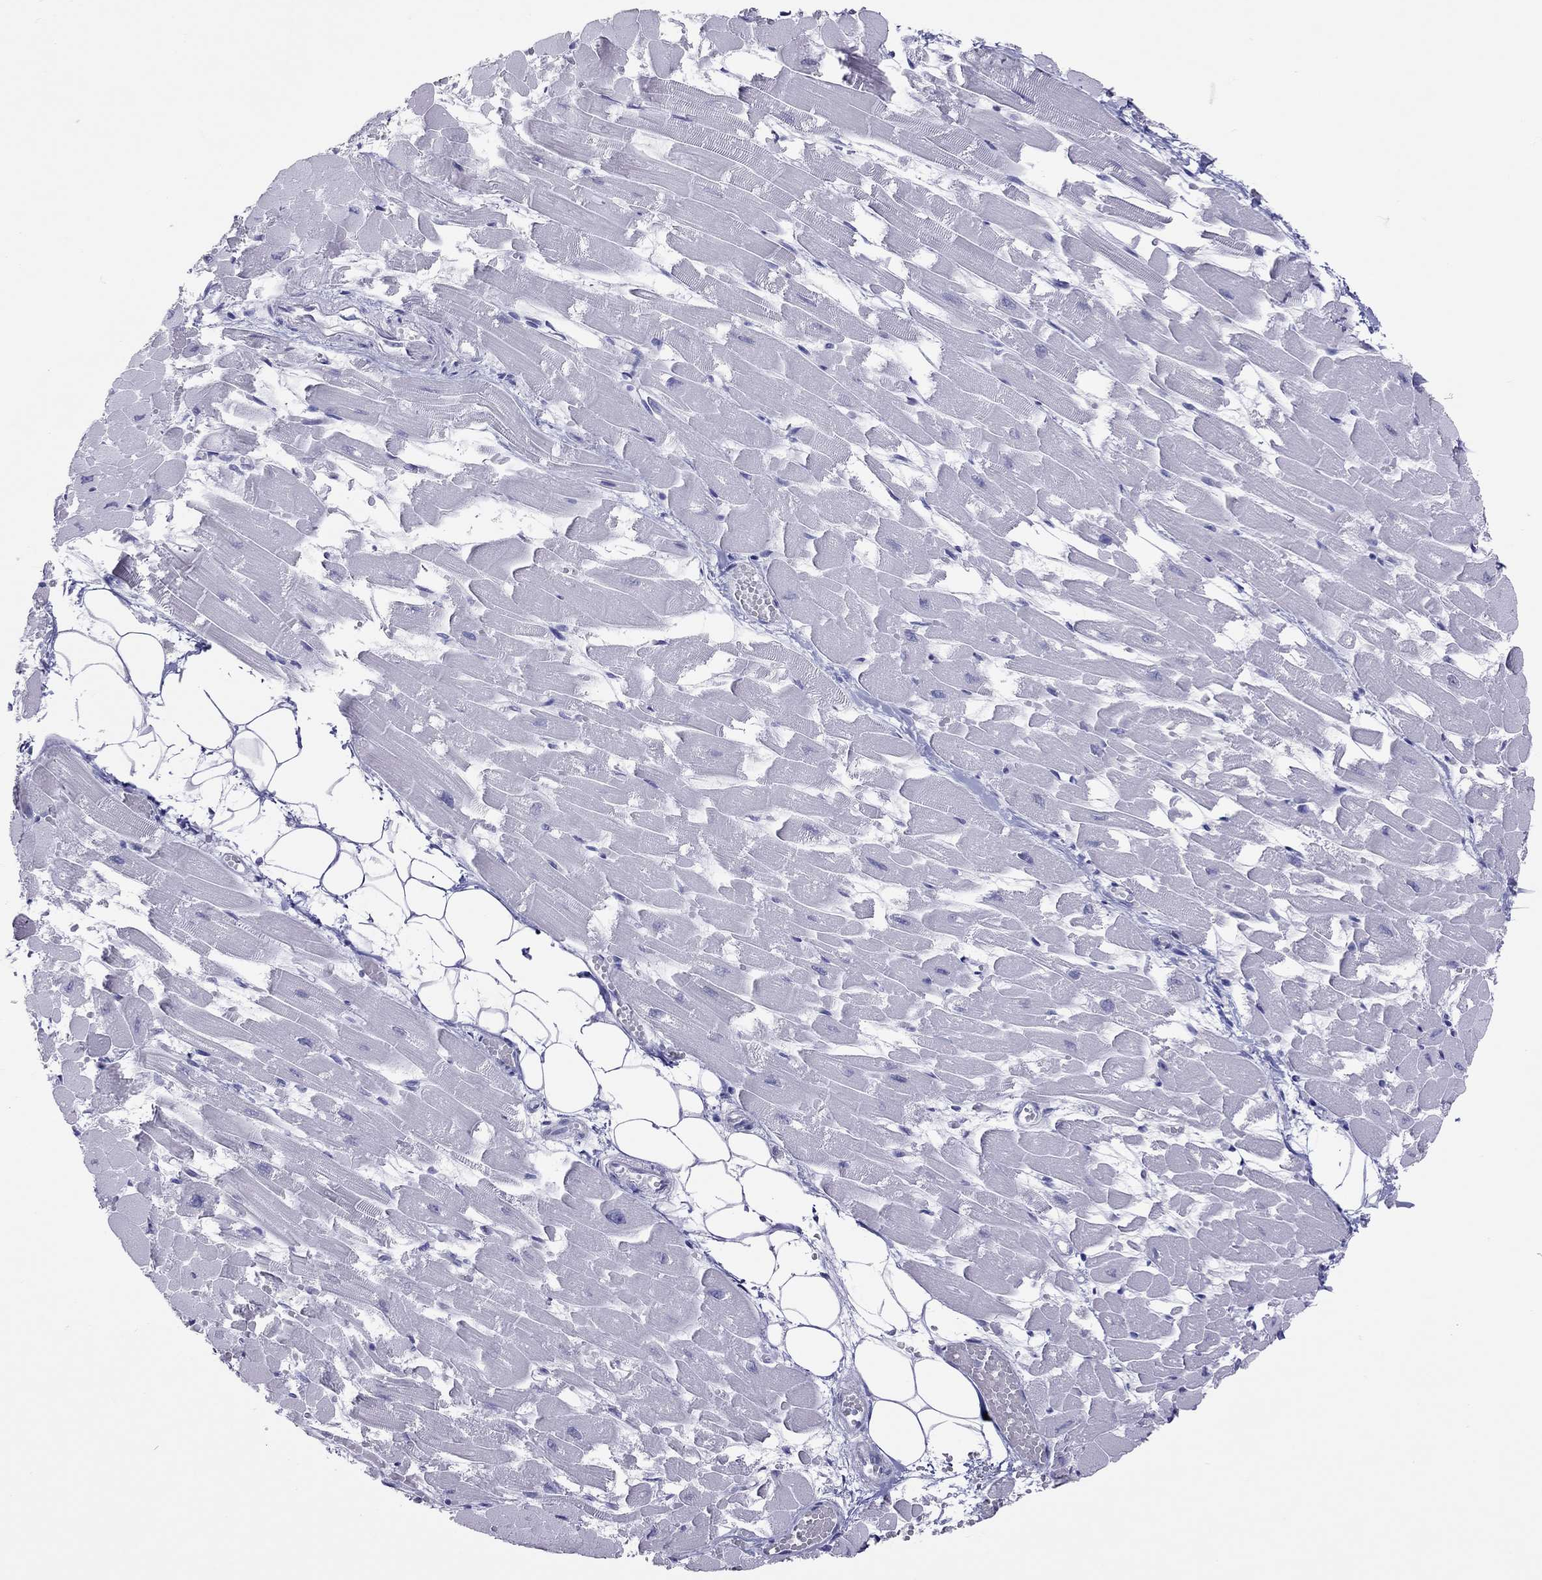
{"staining": {"intensity": "negative", "quantity": "none", "location": "none"}, "tissue": "heart muscle", "cell_type": "Cardiomyocytes", "image_type": "normal", "snomed": [{"axis": "morphology", "description": "Normal tissue, NOS"}, {"axis": "topography", "description": "Heart"}], "caption": "A histopathology image of human heart muscle is negative for staining in cardiomyocytes. (Brightfield microscopy of DAB immunohistochemistry at high magnification).", "gene": "JHY", "patient": {"sex": "female", "age": 52}}